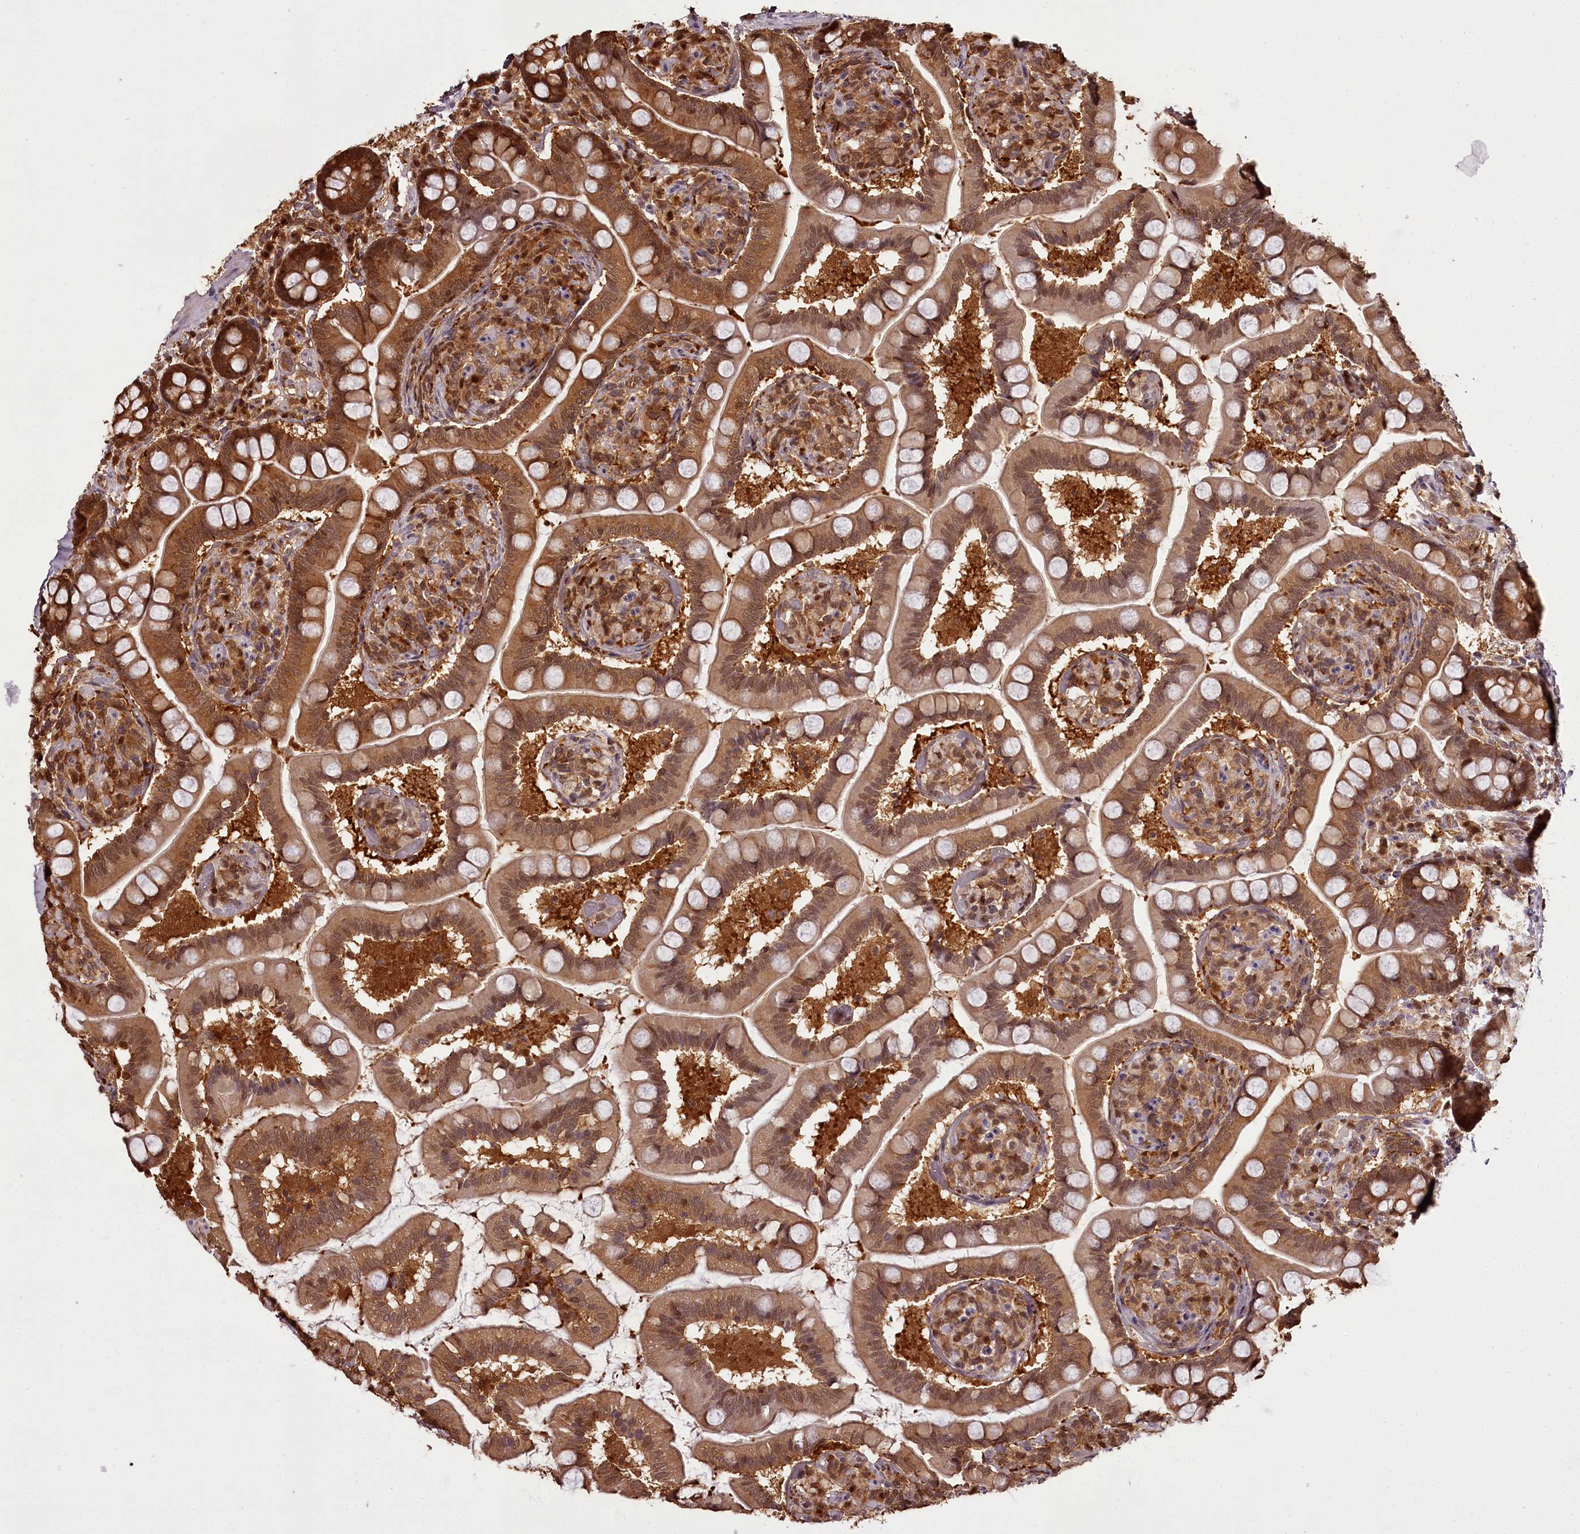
{"staining": {"intensity": "moderate", "quantity": ">75%", "location": "cytoplasmic/membranous,nuclear"}, "tissue": "small intestine", "cell_type": "Glandular cells", "image_type": "normal", "snomed": [{"axis": "morphology", "description": "Normal tissue, NOS"}, {"axis": "topography", "description": "Small intestine"}], "caption": "The photomicrograph demonstrates immunohistochemical staining of unremarkable small intestine. There is moderate cytoplasmic/membranous,nuclear staining is identified in approximately >75% of glandular cells.", "gene": "NPRL2", "patient": {"sex": "female", "age": 64}}